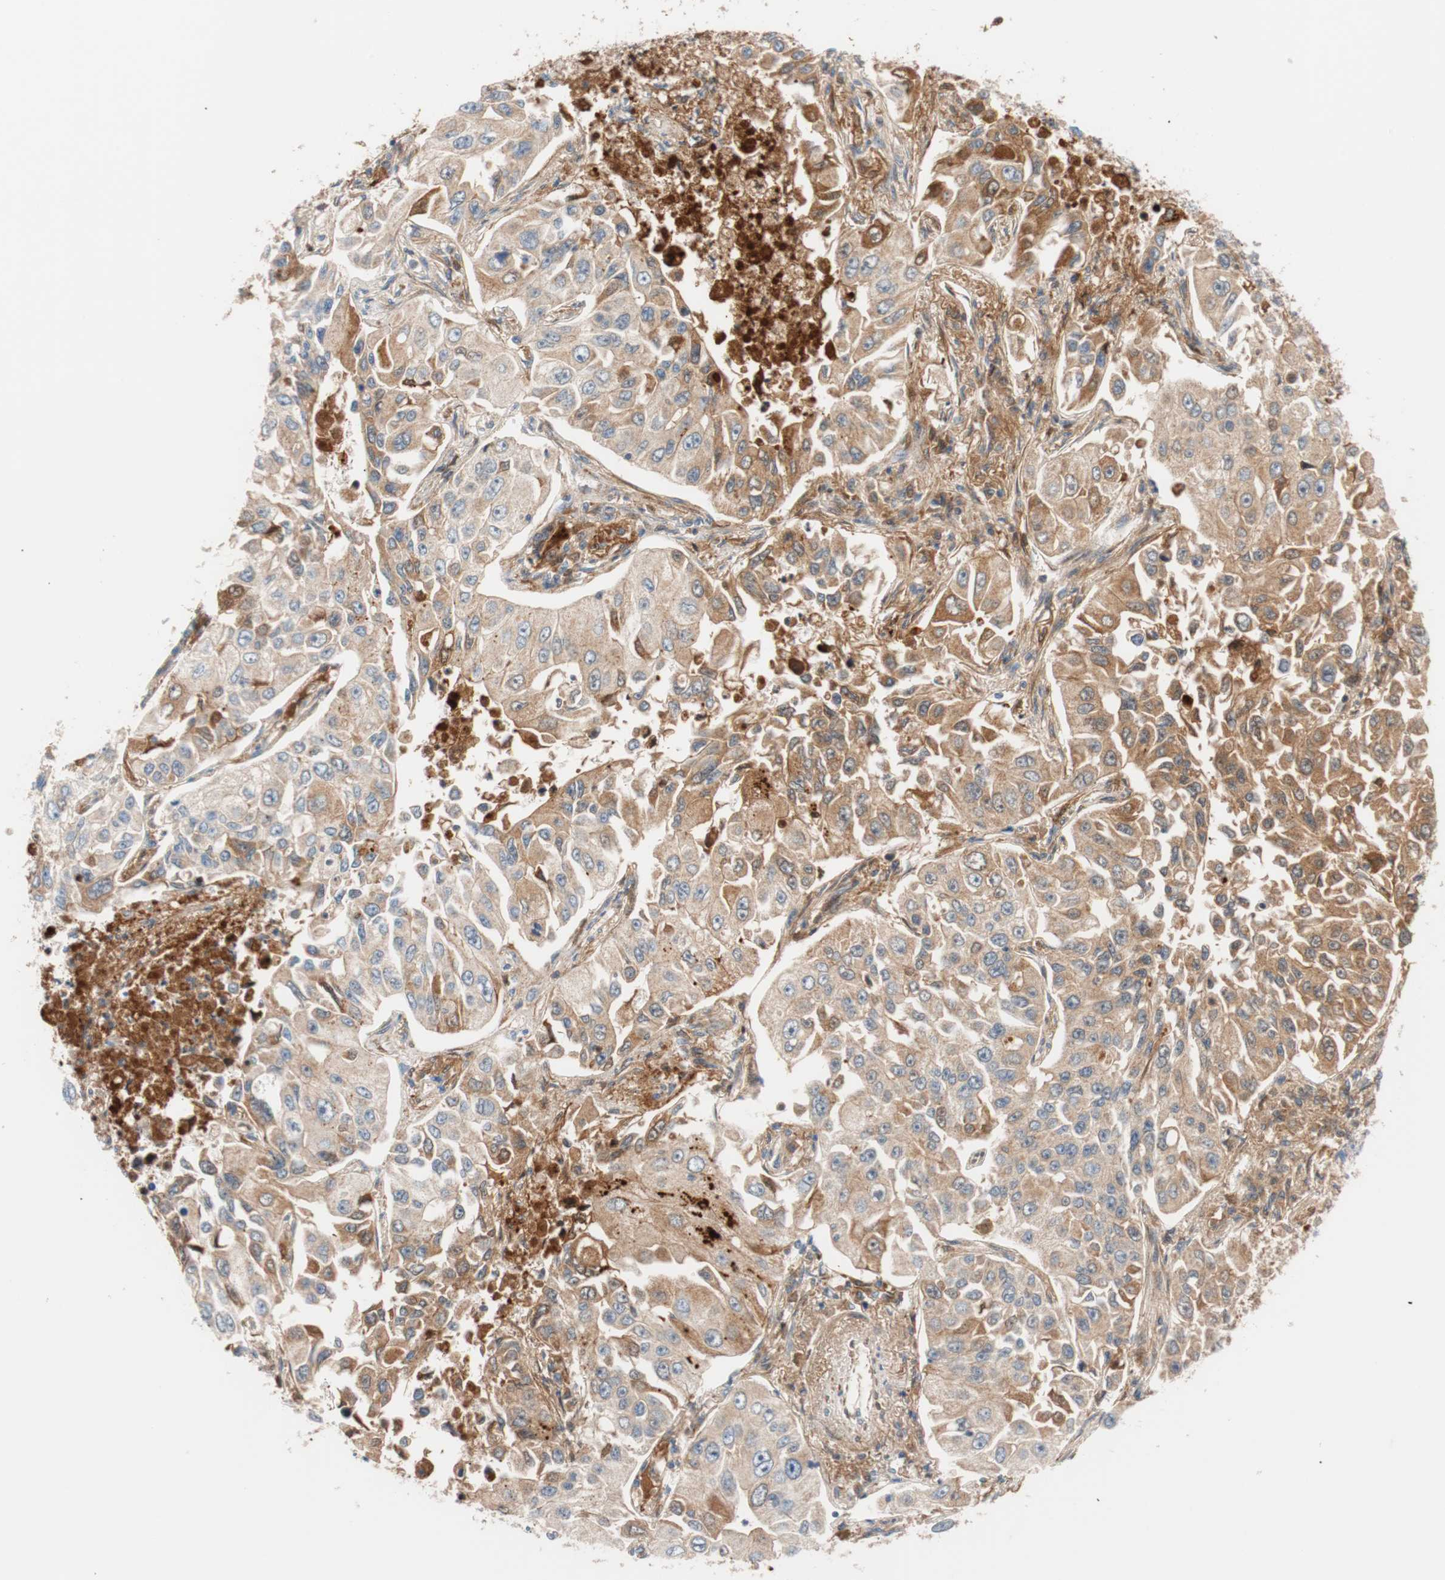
{"staining": {"intensity": "weak", "quantity": ">75%", "location": "cytoplasmic/membranous"}, "tissue": "lung cancer", "cell_type": "Tumor cells", "image_type": "cancer", "snomed": [{"axis": "morphology", "description": "Adenocarcinoma, NOS"}, {"axis": "topography", "description": "Lung"}], "caption": "Protein expression analysis of human adenocarcinoma (lung) reveals weak cytoplasmic/membranous positivity in approximately >75% of tumor cells. (DAB IHC with brightfield microscopy, high magnification).", "gene": "RBP4", "patient": {"sex": "male", "age": 84}}